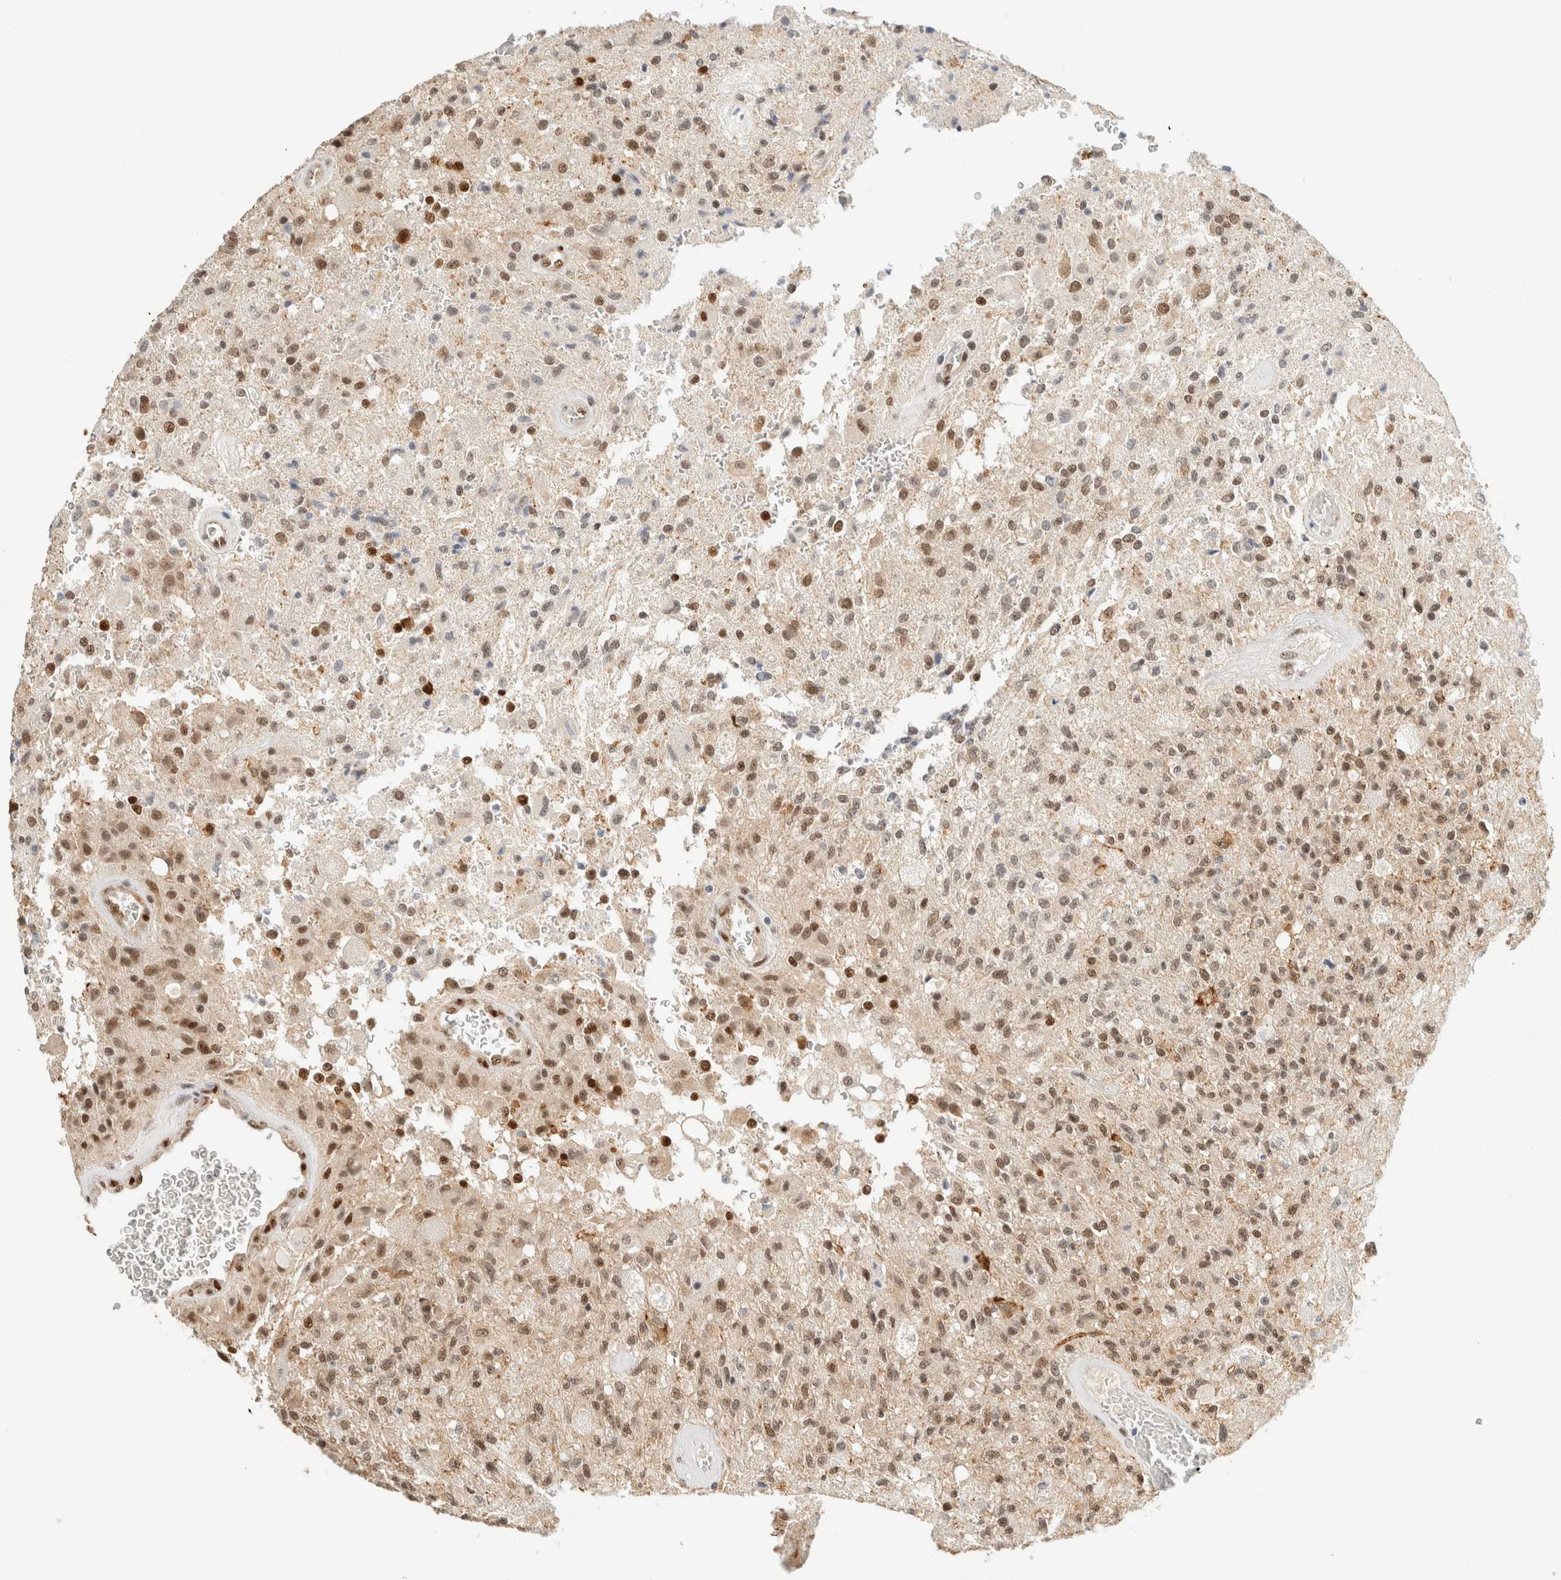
{"staining": {"intensity": "moderate", "quantity": ">75%", "location": "nuclear"}, "tissue": "glioma", "cell_type": "Tumor cells", "image_type": "cancer", "snomed": [{"axis": "morphology", "description": "Normal tissue, NOS"}, {"axis": "morphology", "description": "Glioma, malignant, High grade"}, {"axis": "topography", "description": "Cerebral cortex"}], "caption": "Immunohistochemical staining of human malignant high-grade glioma shows moderate nuclear protein staining in about >75% of tumor cells.", "gene": "ZNF768", "patient": {"sex": "male", "age": 77}}